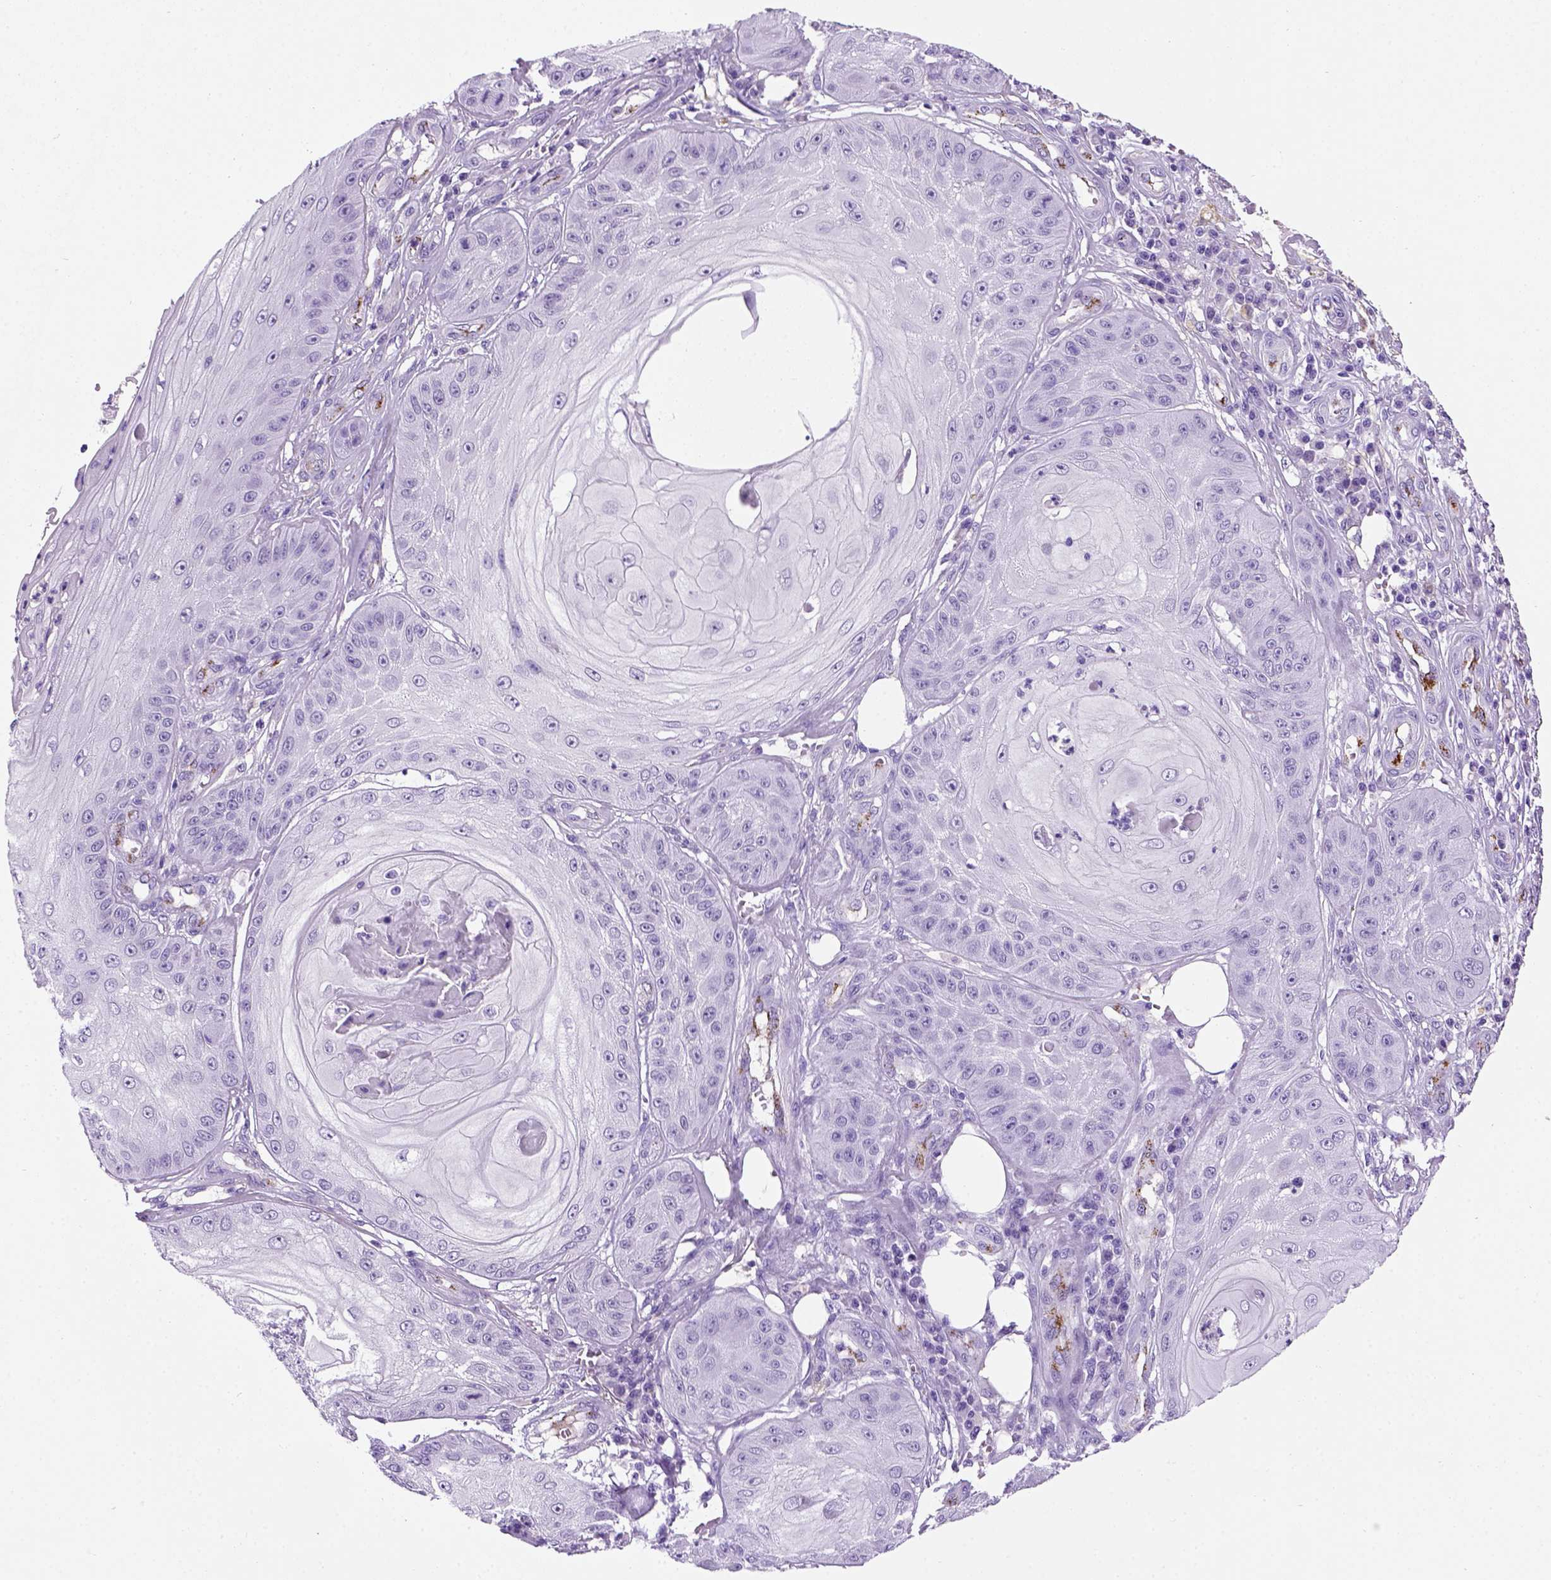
{"staining": {"intensity": "negative", "quantity": "none", "location": "none"}, "tissue": "skin cancer", "cell_type": "Tumor cells", "image_type": "cancer", "snomed": [{"axis": "morphology", "description": "Squamous cell carcinoma, NOS"}, {"axis": "topography", "description": "Skin"}], "caption": "The micrograph reveals no significant staining in tumor cells of skin squamous cell carcinoma.", "gene": "VWF", "patient": {"sex": "male", "age": 70}}